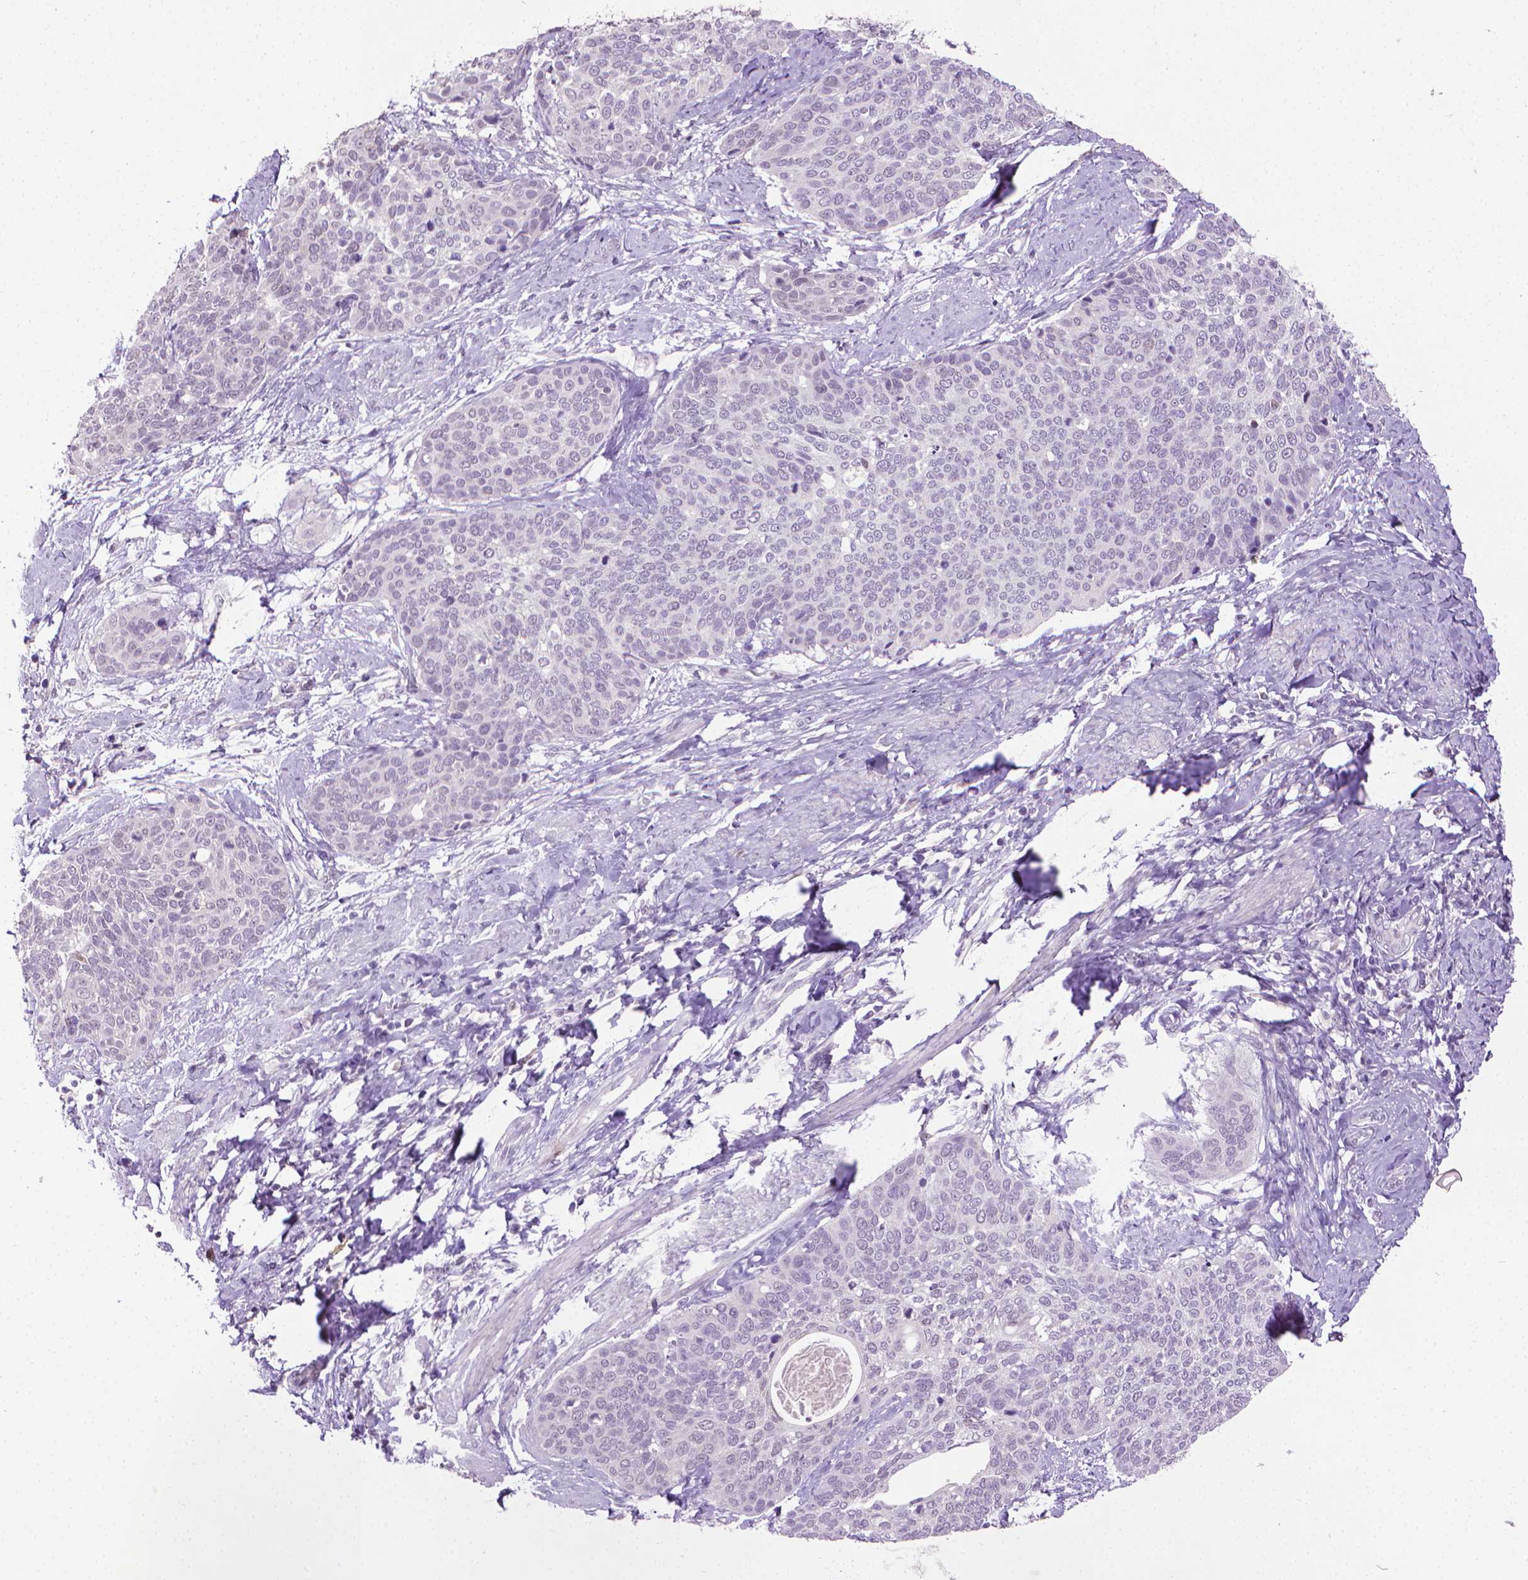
{"staining": {"intensity": "negative", "quantity": "none", "location": "none"}, "tissue": "cervical cancer", "cell_type": "Tumor cells", "image_type": "cancer", "snomed": [{"axis": "morphology", "description": "Squamous cell carcinoma, NOS"}, {"axis": "topography", "description": "Cervix"}], "caption": "High power microscopy micrograph of an IHC photomicrograph of cervical cancer (squamous cell carcinoma), revealing no significant staining in tumor cells. (DAB (3,3'-diaminobenzidine) immunohistochemistry with hematoxylin counter stain).", "gene": "CDKN2D", "patient": {"sex": "female", "age": 69}}